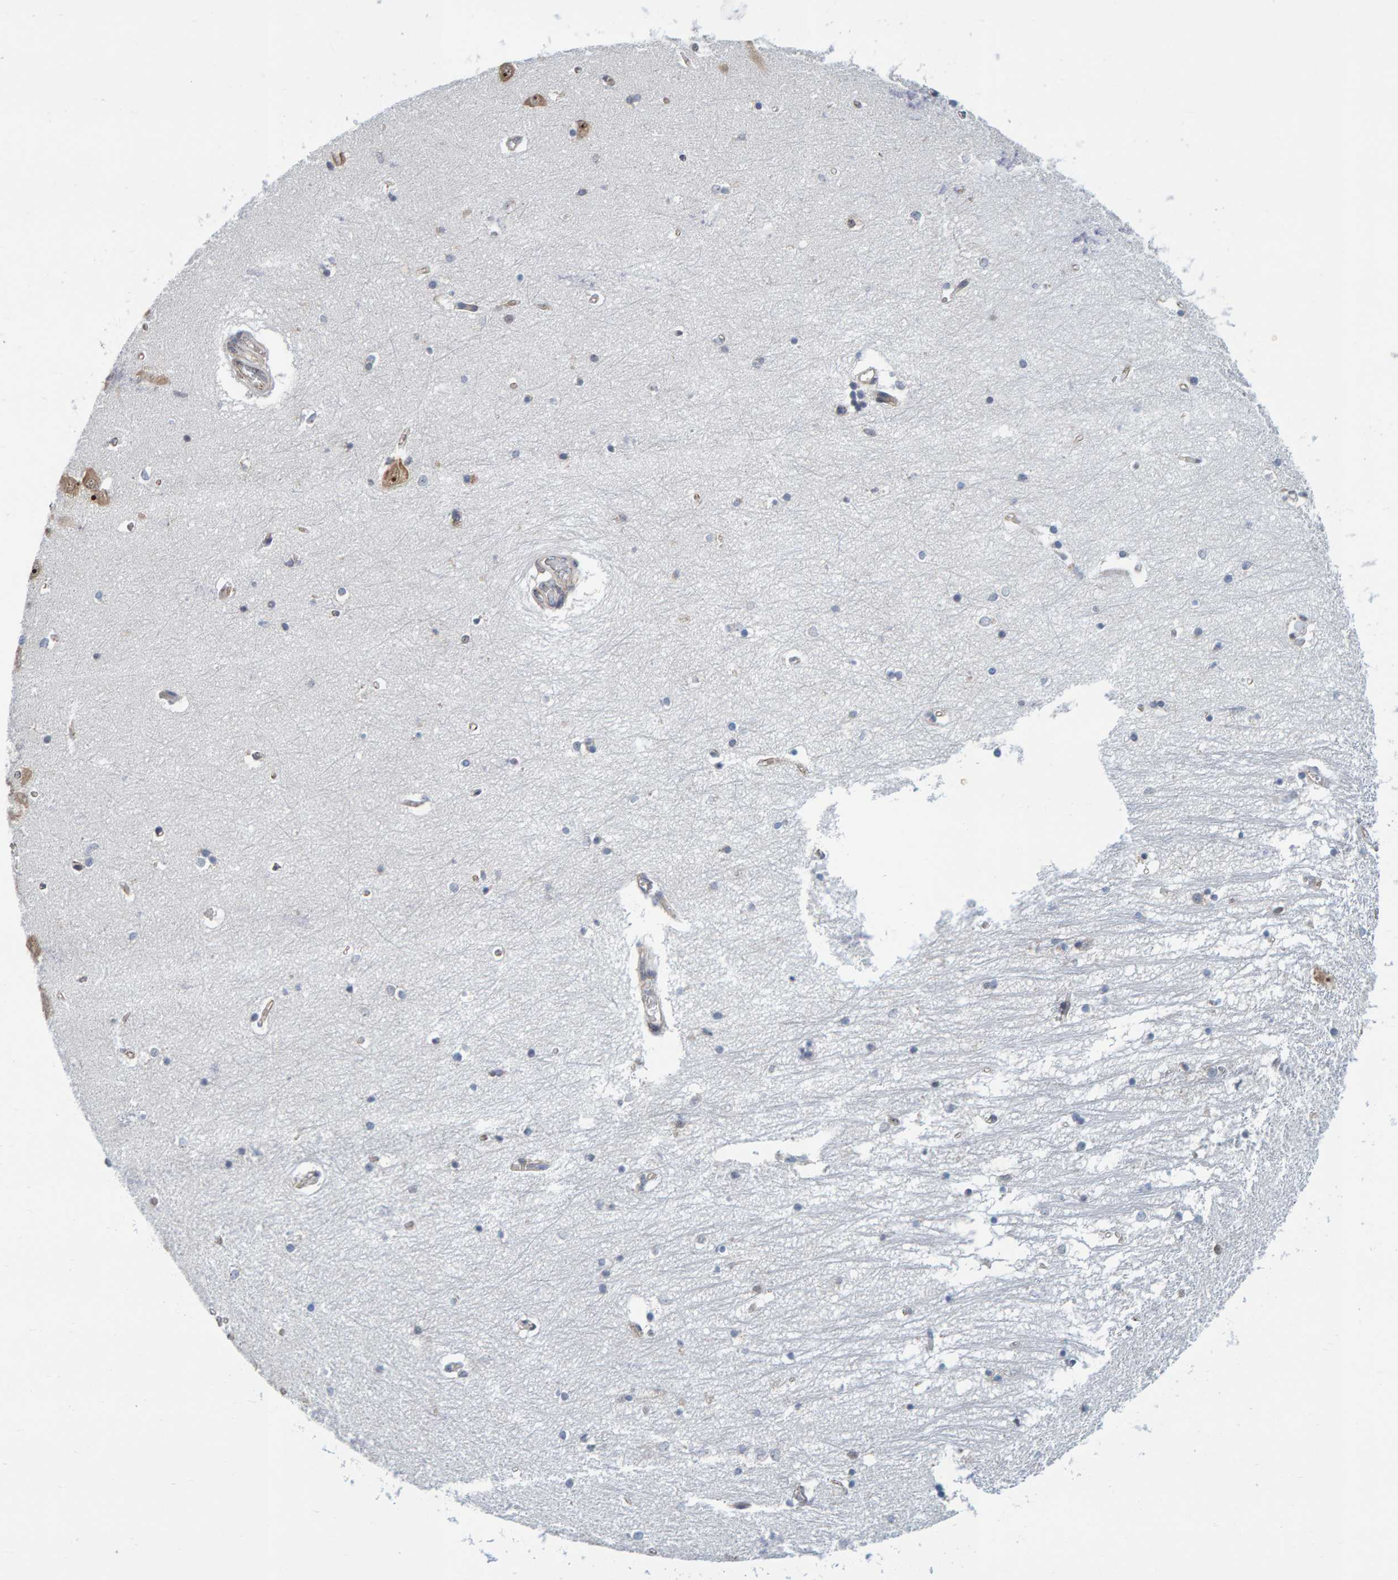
{"staining": {"intensity": "weak", "quantity": "<25%", "location": "nuclear"}, "tissue": "hippocampus", "cell_type": "Glial cells", "image_type": "normal", "snomed": [{"axis": "morphology", "description": "Normal tissue, NOS"}, {"axis": "topography", "description": "Hippocampus"}], "caption": "Protein analysis of normal hippocampus demonstrates no significant expression in glial cells.", "gene": "POLR1E", "patient": {"sex": "male", "age": 70}}